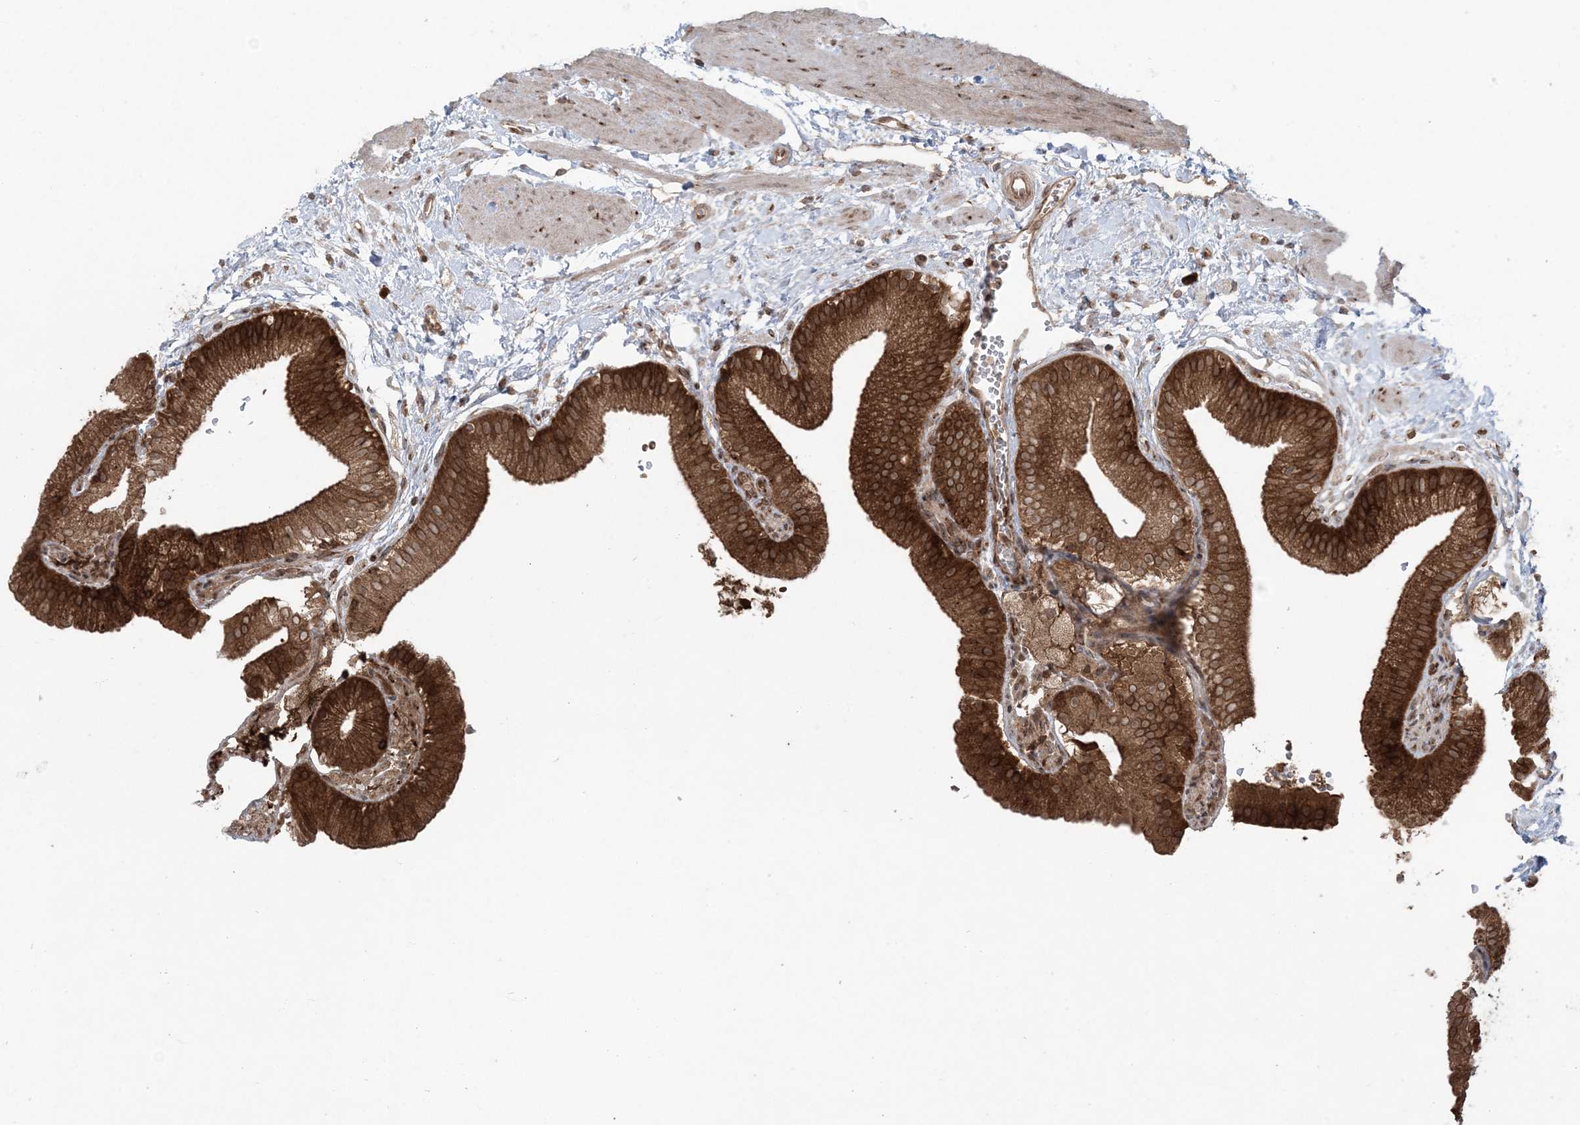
{"staining": {"intensity": "strong", "quantity": ">75%", "location": "cytoplasmic/membranous"}, "tissue": "gallbladder", "cell_type": "Glandular cells", "image_type": "normal", "snomed": [{"axis": "morphology", "description": "Normal tissue, NOS"}, {"axis": "topography", "description": "Gallbladder"}], "caption": "Gallbladder stained for a protein (brown) demonstrates strong cytoplasmic/membranous positive expression in approximately >75% of glandular cells.", "gene": "DDX19B", "patient": {"sex": "male", "age": 55}}